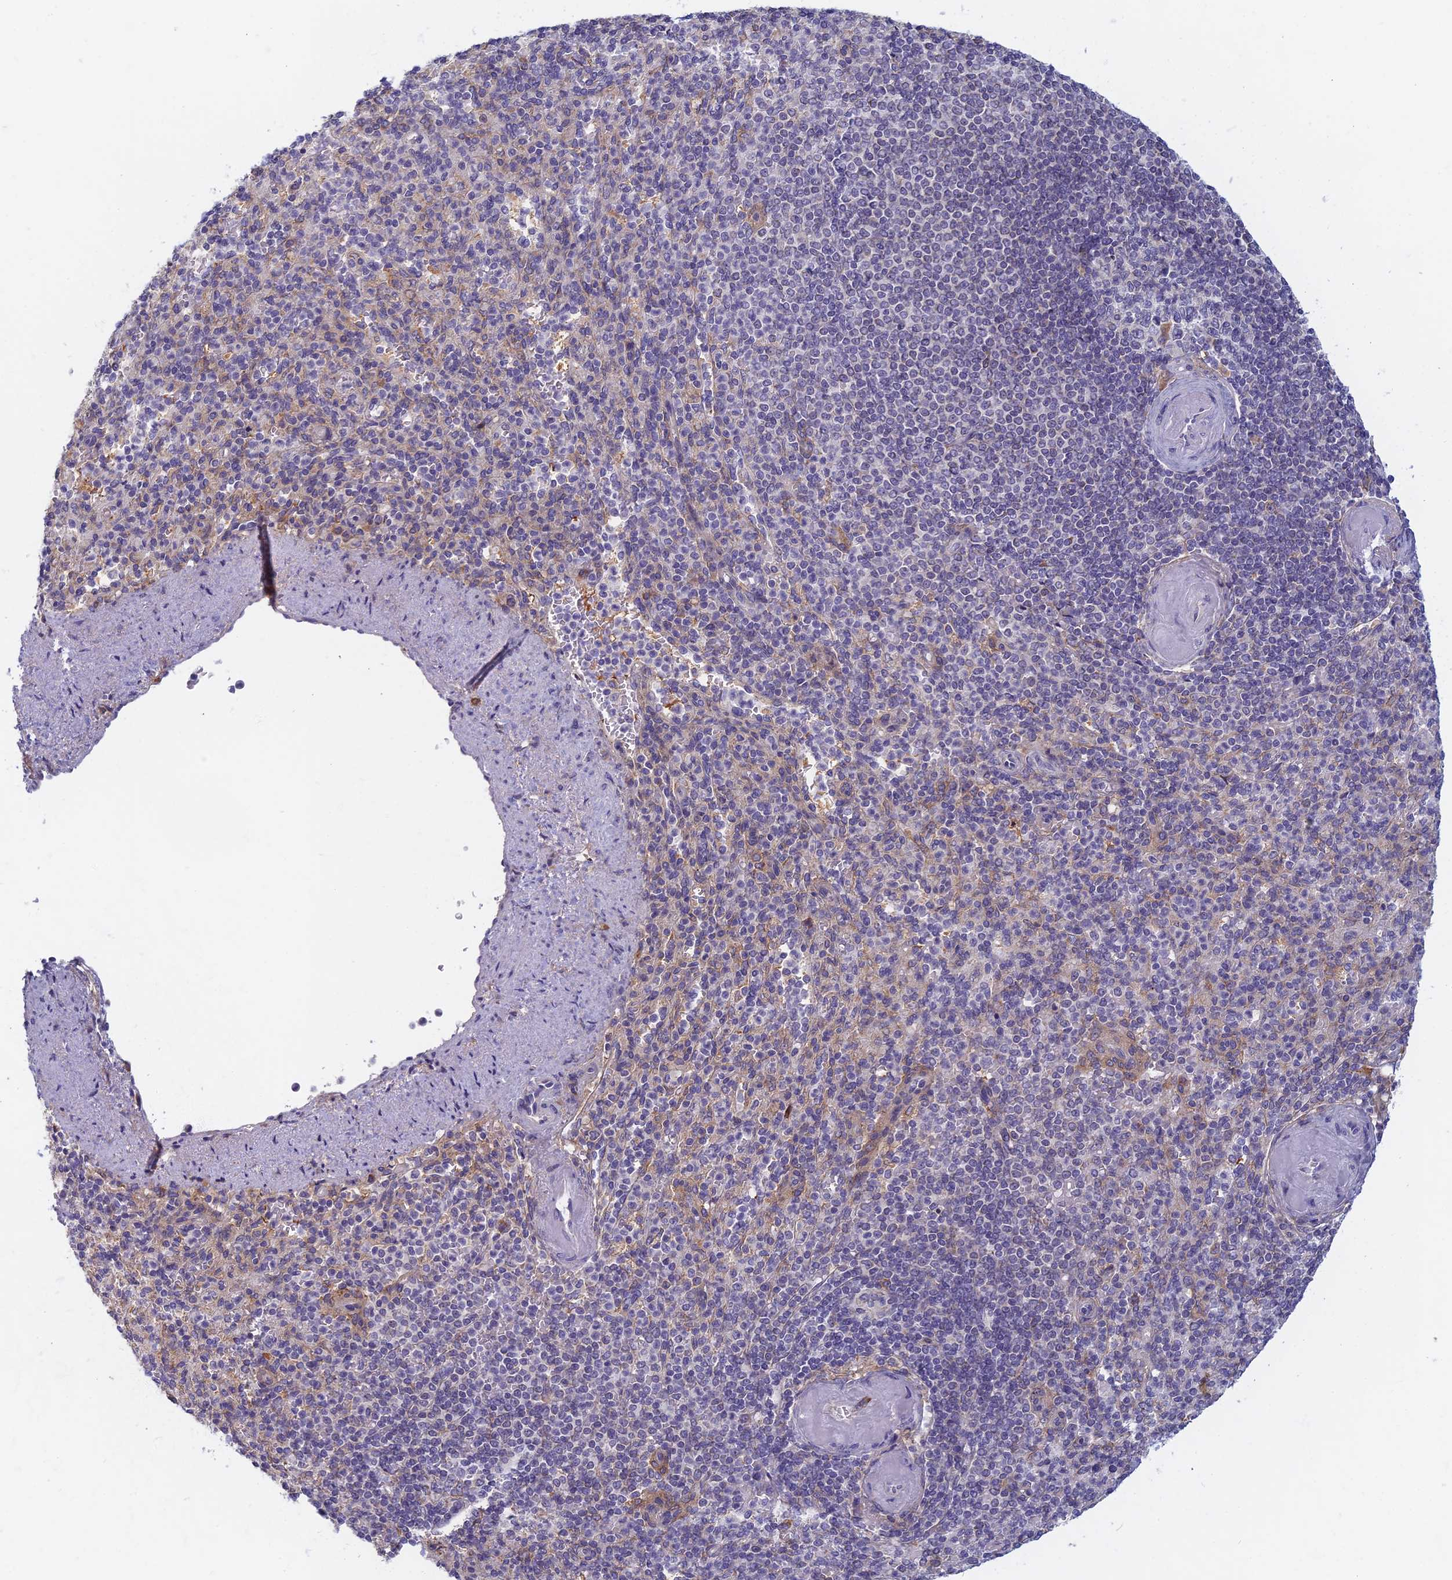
{"staining": {"intensity": "negative", "quantity": "none", "location": "none"}, "tissue": "spleen", "cell_type": "Cells in red pulp", "image_type": "normal", "snomed": [{"axis": "morphology", "description": "Normal tissue, NOS"}, {"axis": "topography", "description": "Spleen"}], "caption": "Protein analysis of normal spleen reveals no significant expression in cells in red pulp. (Brightfield microscopy of DAB immunohistochemistry at high magnification).", "gene": "DDX51", "patient": {"sex": "female", "age": 74}}